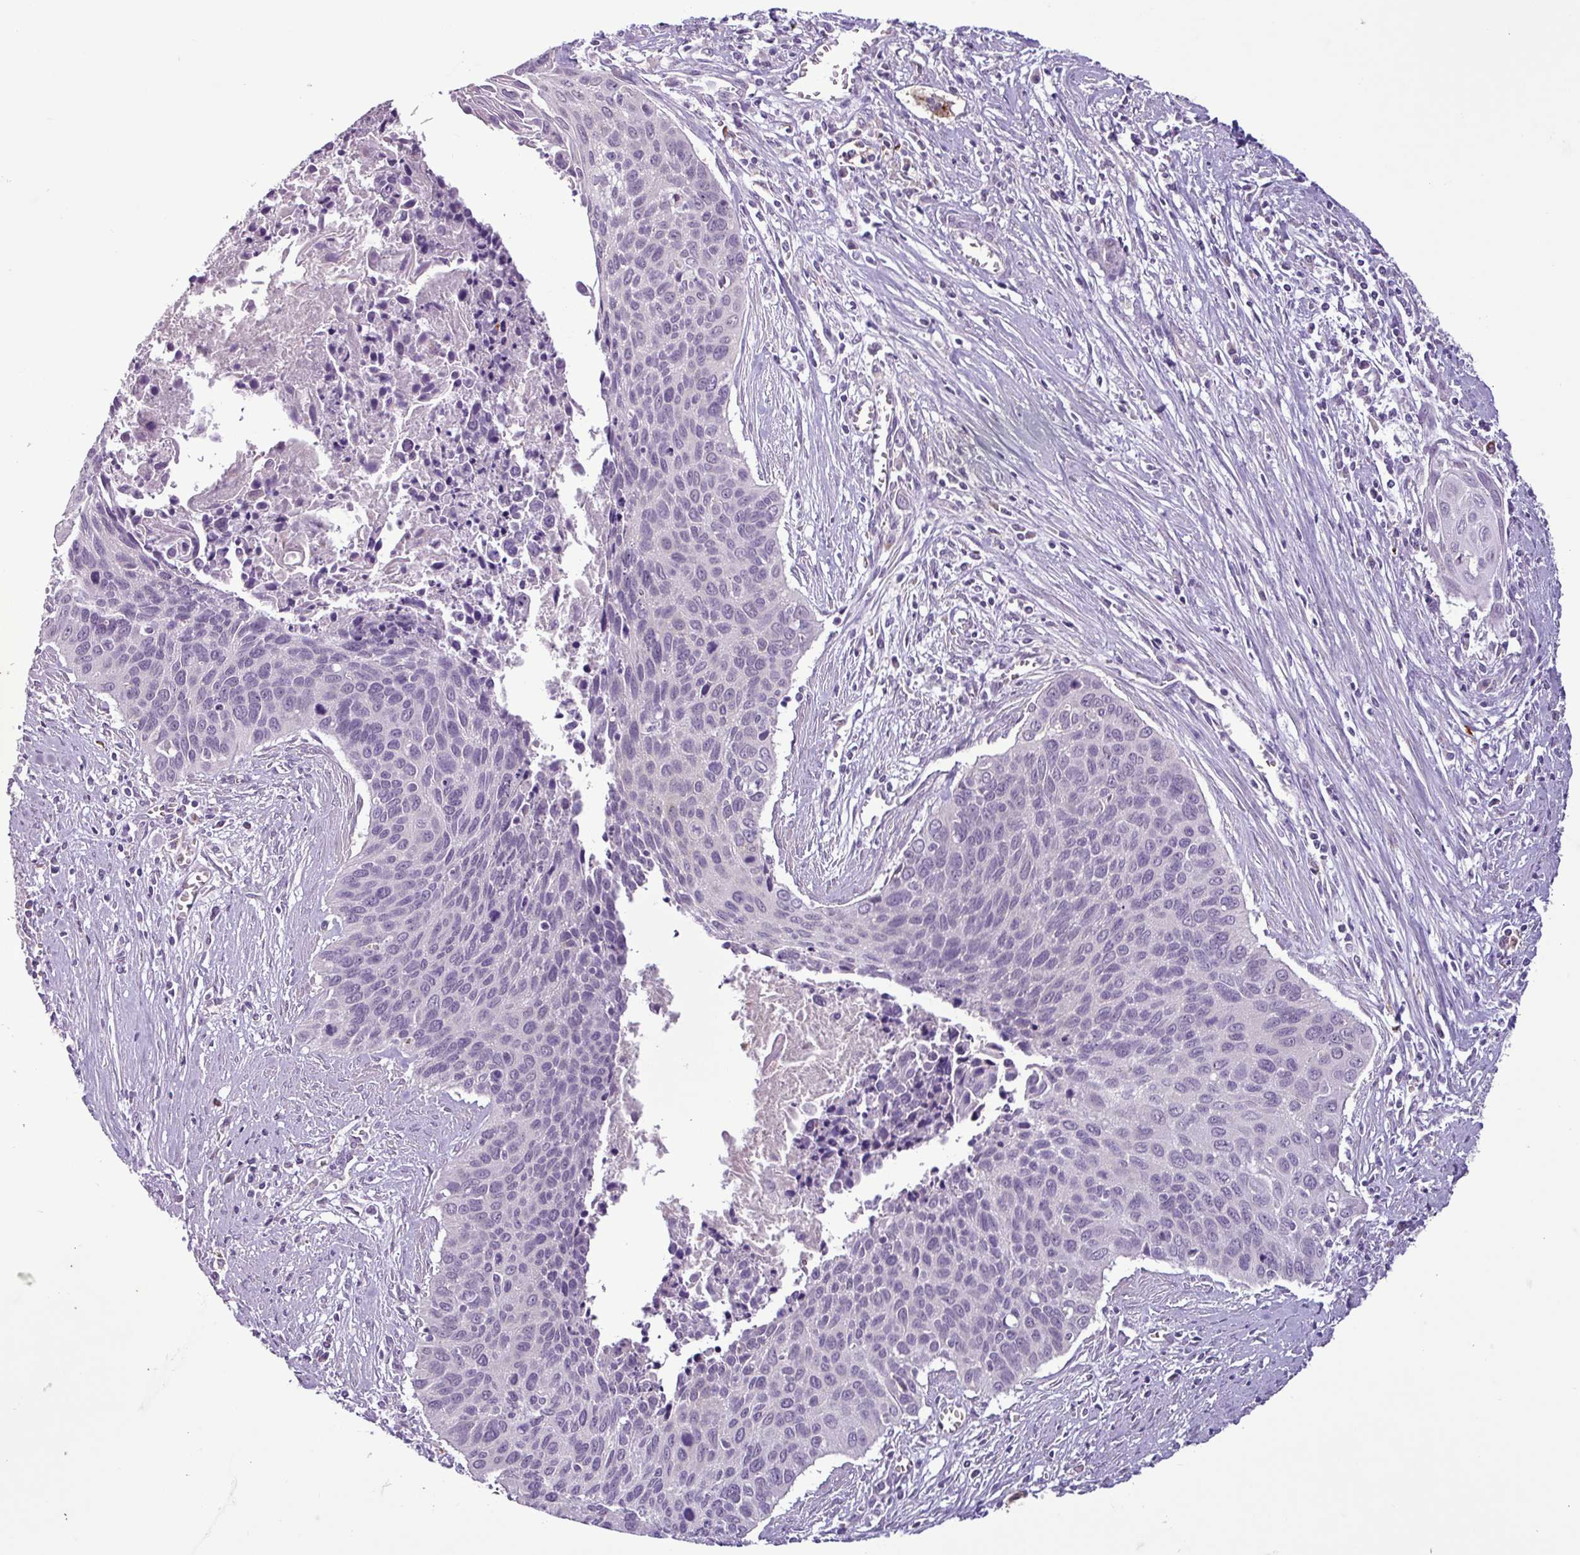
{"staining": {"intensity": "negative", "quantity": "none", "location": "none"}, "tissue": "cervical cancer", "cell_type": "Tumor cells", "image_type": "cancer", "snomed": [{"axis": "morphology", "description": "Squamous cell carcinoma, NOS"}, {"axis": "topography", "description": "Cervix"}], "caption": "This is an IHC photomicrograph of human cervical squamous cell carcinoma. There is no expression in tumor cells.", "gene": "C9orf24", "patient": {"sex": "female", "age": 55}}